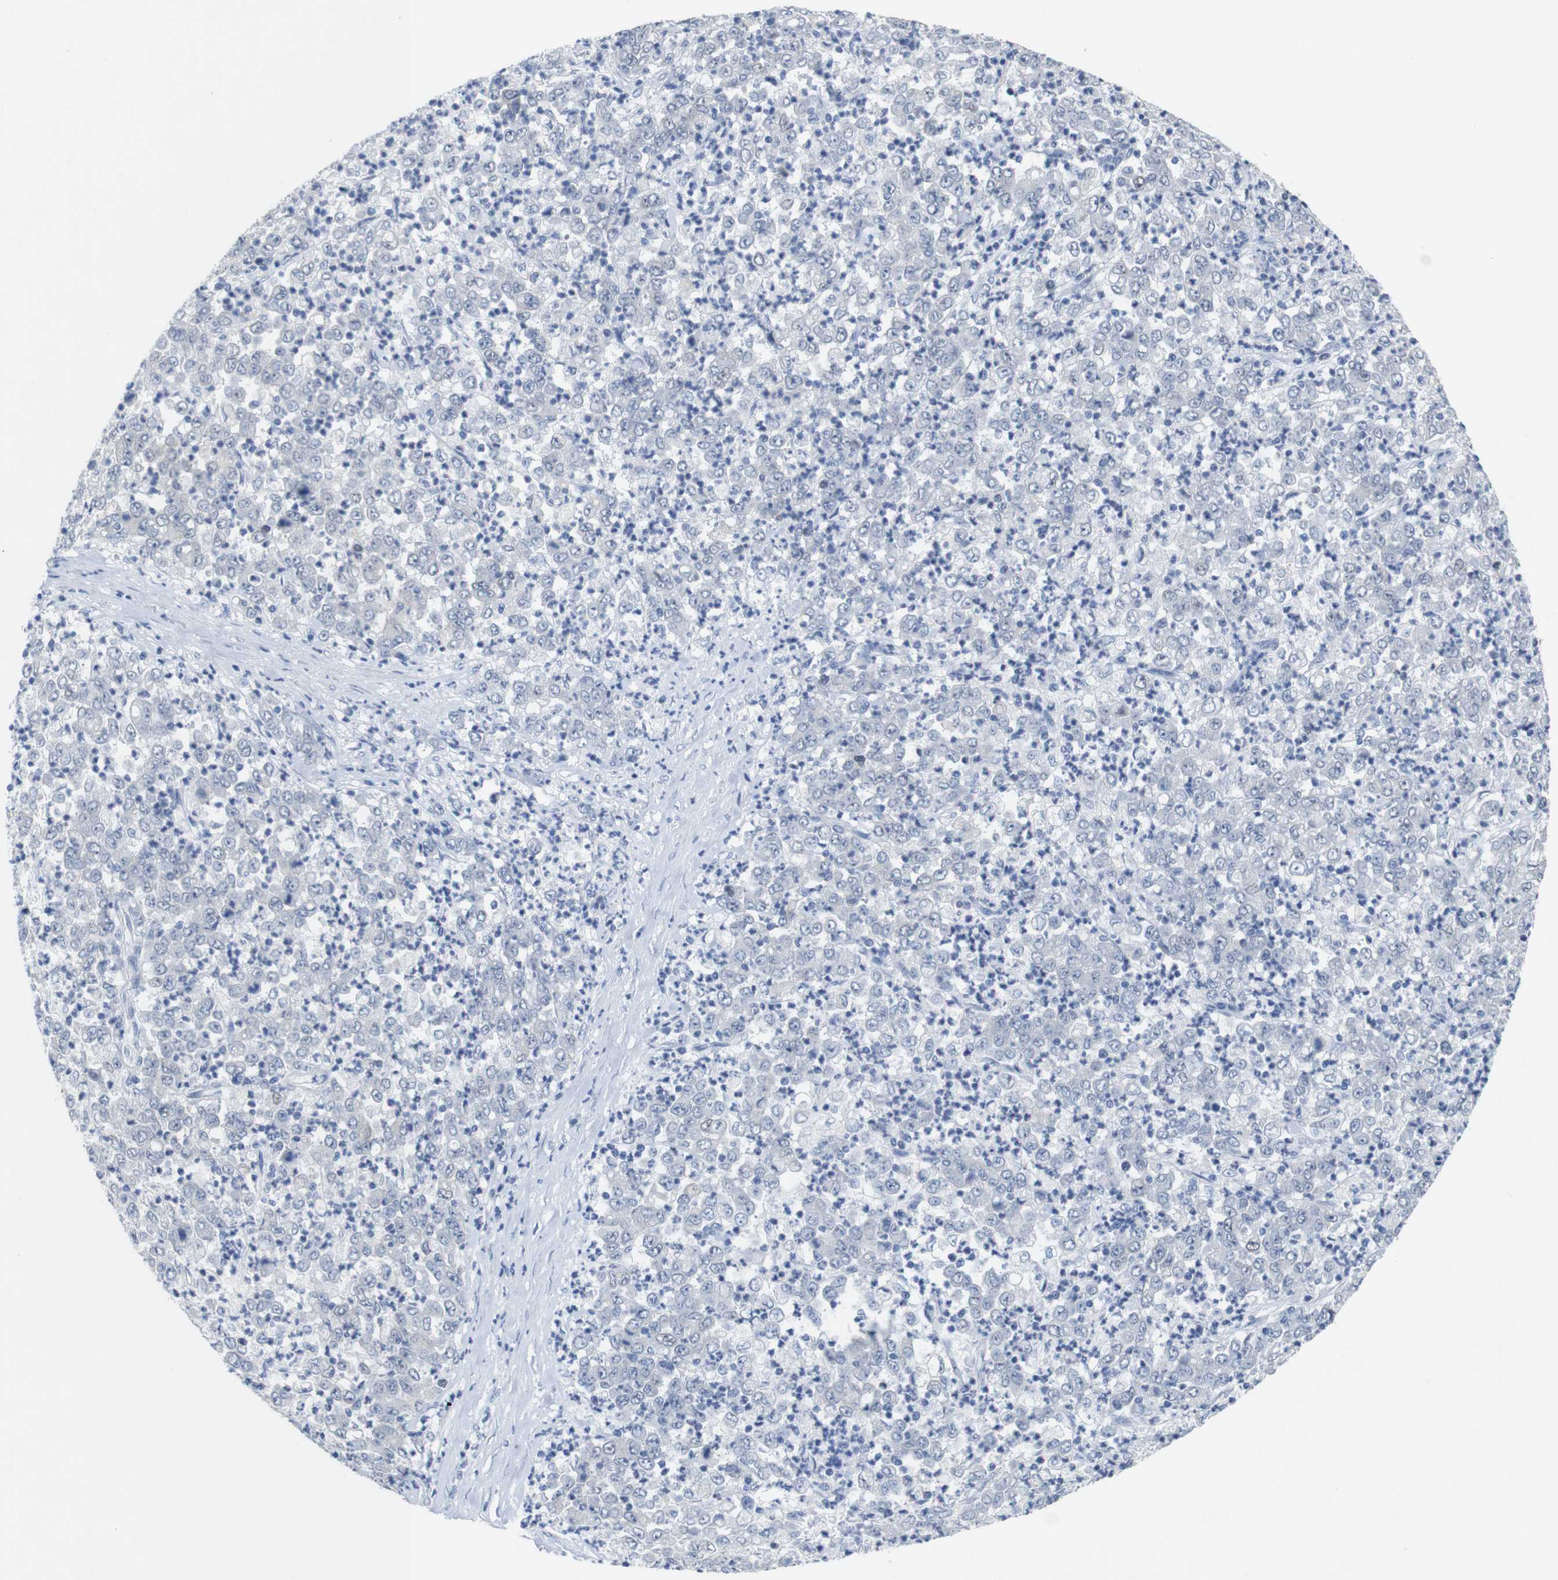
{"staining": {"intensity": "negative", "quantity": "none", "location": "none"}, "tissue": "stomach cancer", "cell_type": "Tumor cells", "image_type": "cancer", "snomed": [{"axis": "morphology", "description": "Adenocarcinoma, NOS"}, {"axis": "topography", "description": "Stomach, lower"}], "caption": "An image of human stomach cancer is negative for staining in tumor cells. (Stains: DAB immunohistochemistry (IHC) with hematoxylin counter stain, Microscopy: brightfield microscopy at high magnification).", "gene": "CDK2", "patient": {"sex": "female", "age": 71}}